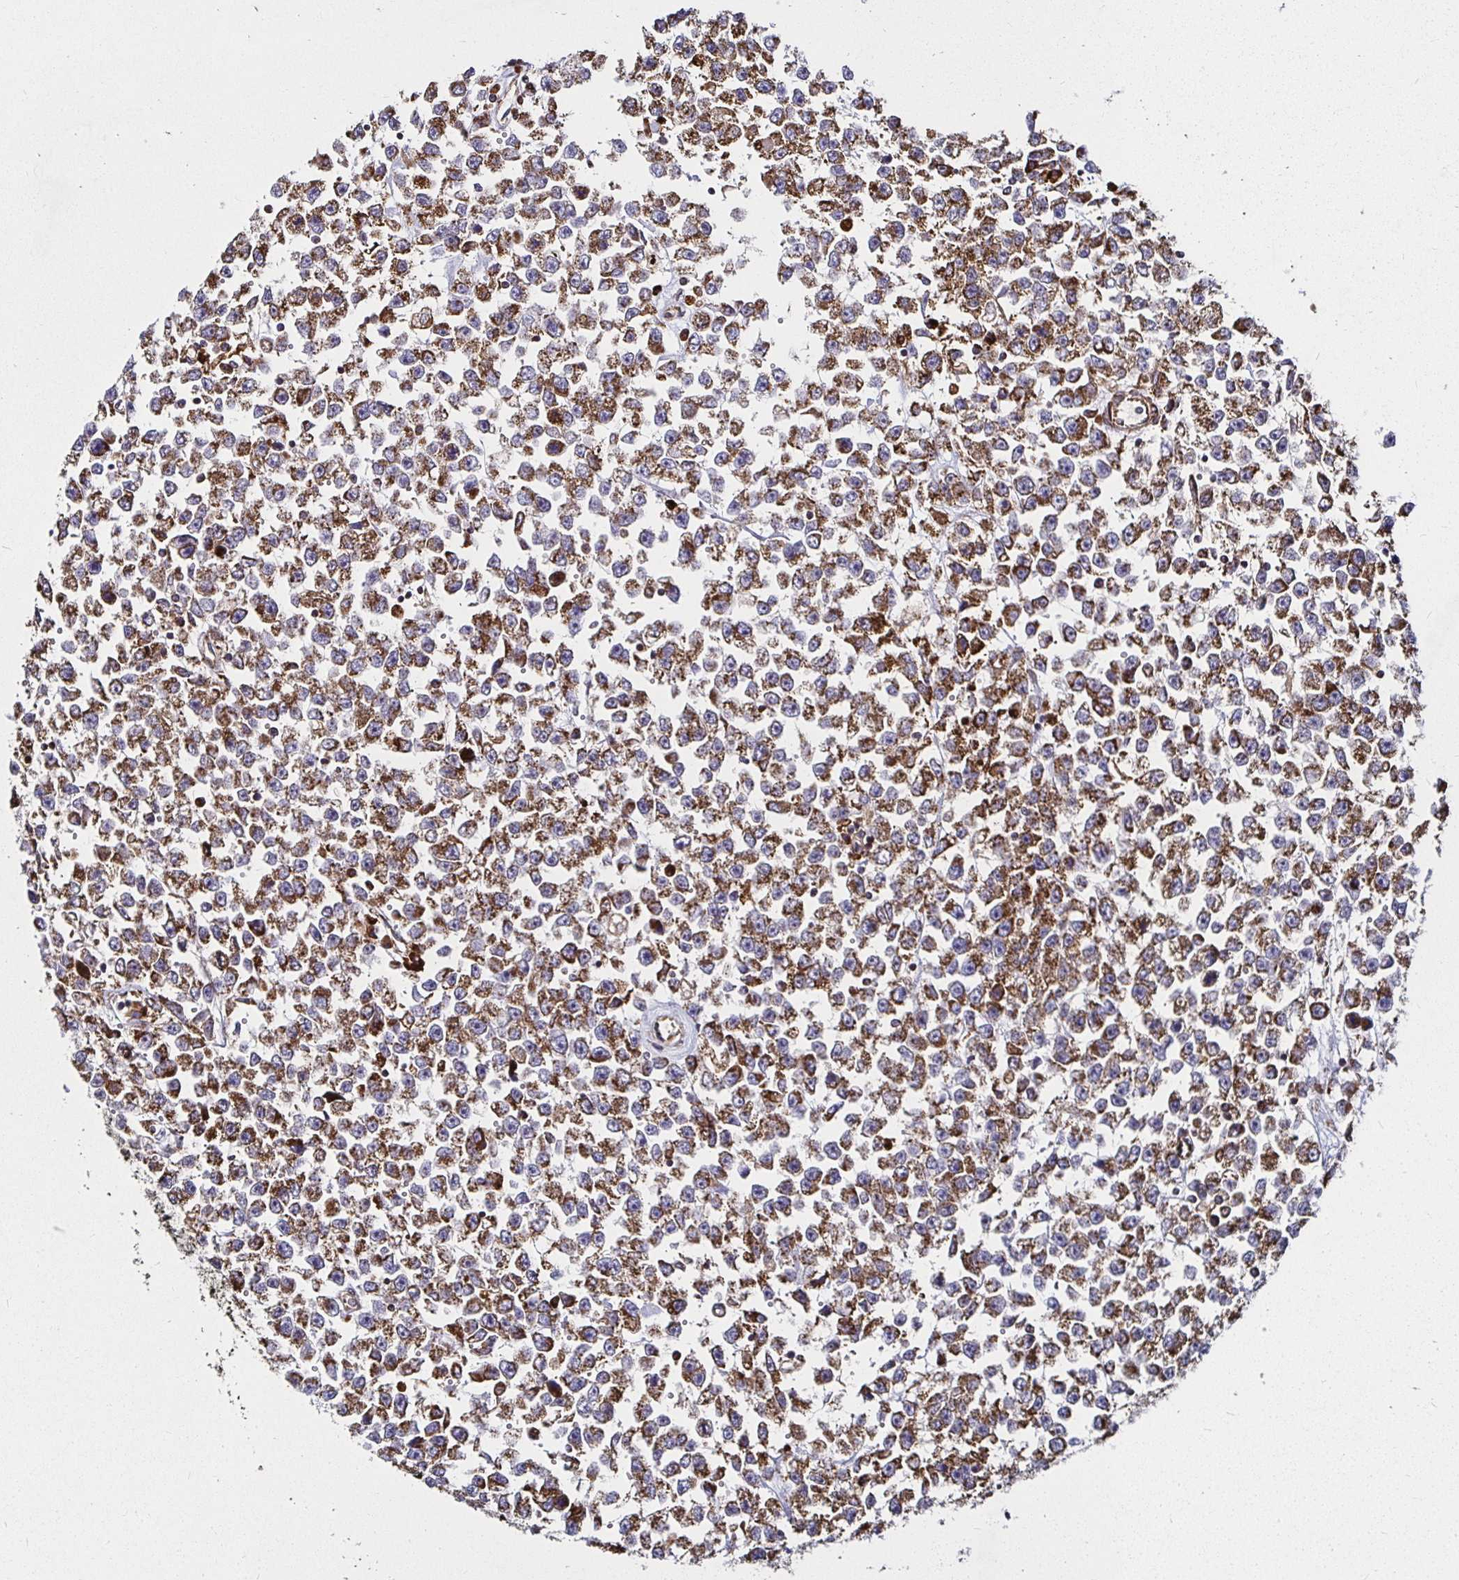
{"staining": {"intensity": "moderate", "quantity": ">75%", "location": "cytoplasmic/membranous"}, "tissue": "testis cancer", "cell_type": "Tumor cells", "image_type": "cancer", "snomed": [{"axis": "morphology", "description": "Seminoma, NOS"}, {"axis": "topography", "description": "Testis"}], "caption": "Immunohistochemistry (IHC) photomicrograph of neoplastic tissue: human testis cancer (seminoma) stained using IHC demonstrates medium levels of moderate protein expression localized specifically in the cytoplasmic/membranous of tumor cells, appearing as a cytoplasmic/membranous brown color.", "gene": "SMYD3", "patient": {"sex": "male", "age": 34}}